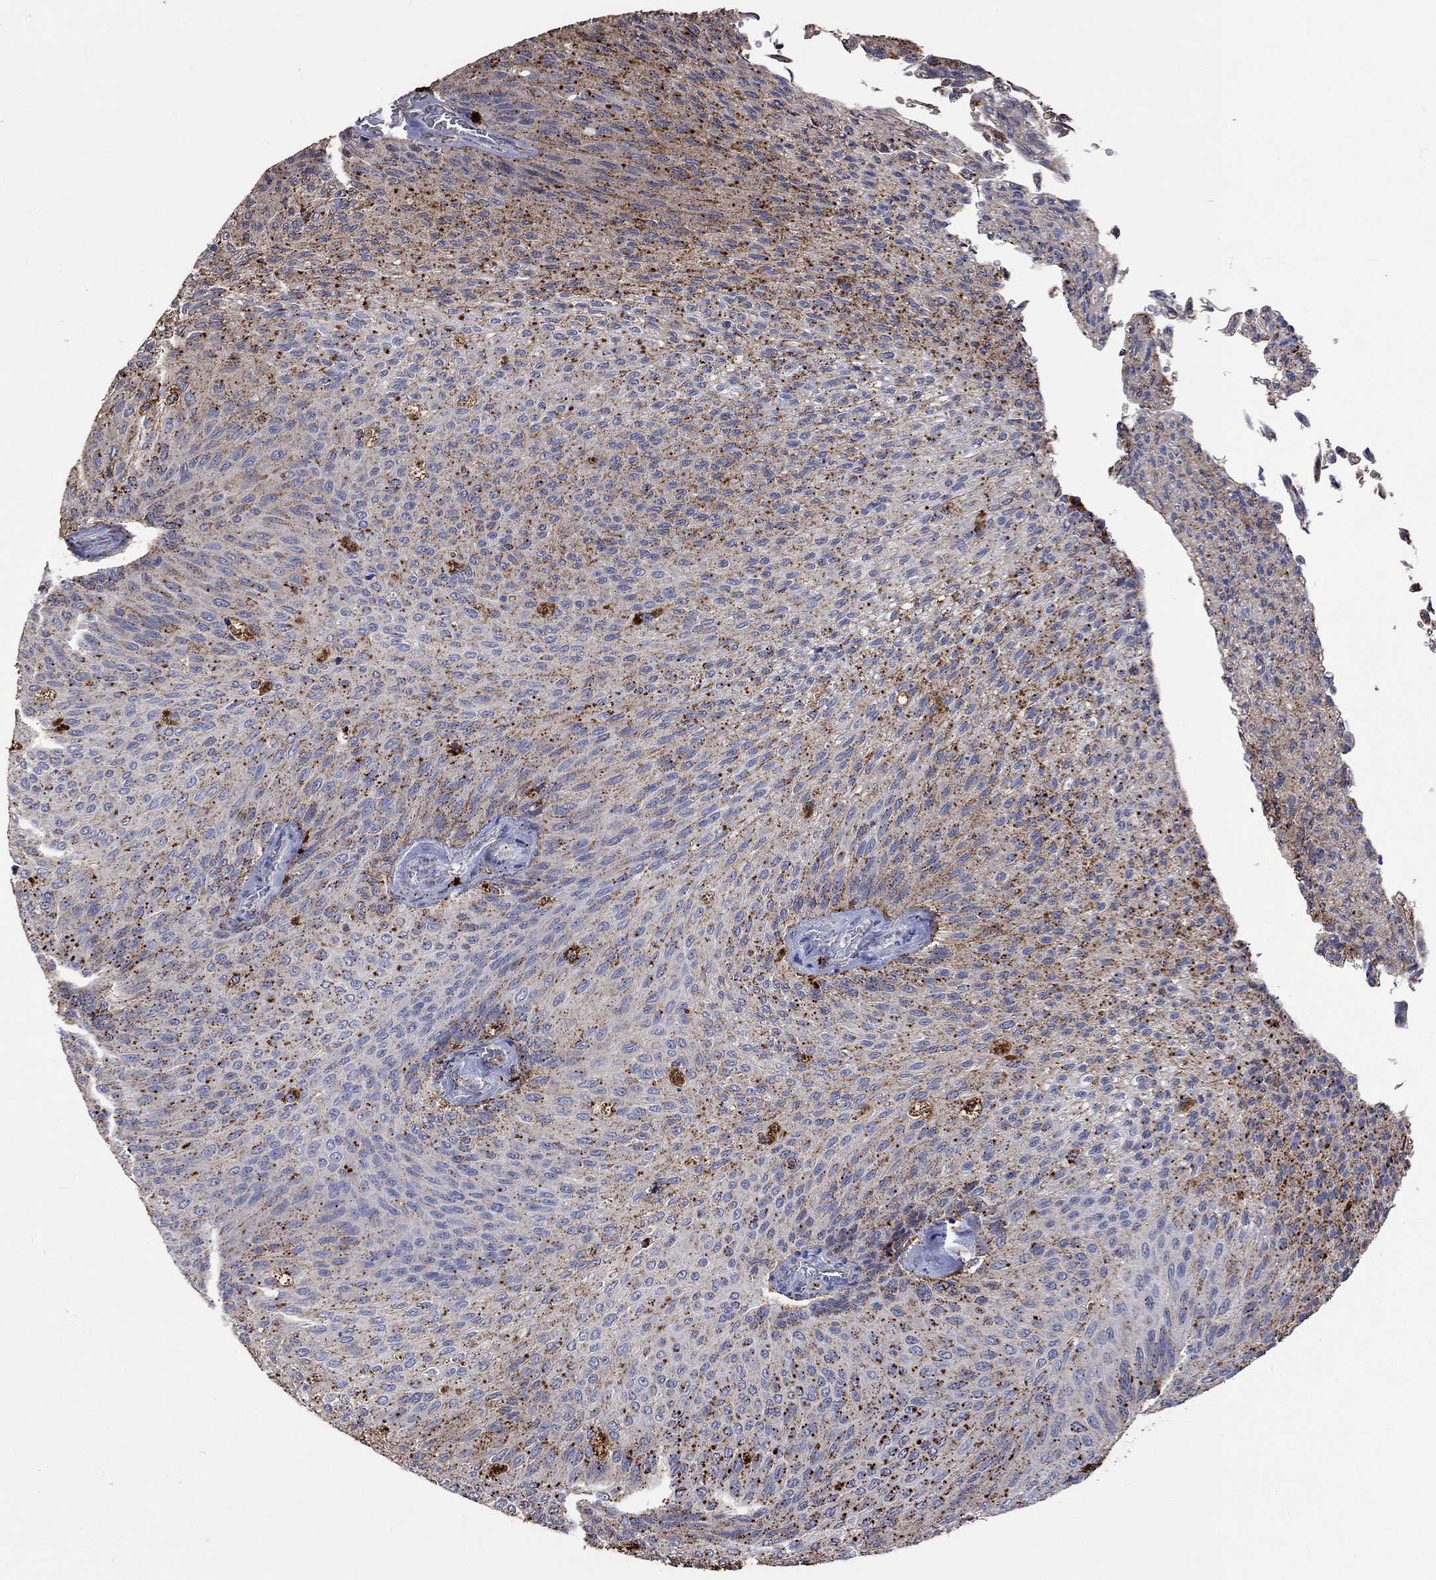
{"staining": {"intensity": "moderate", "quantity": "25%-75%", "location": "cytoplasmic/membranous"}, "tissue": "urothelial cancer", "cell_type": "Tumor cells", "image_type": "cancer", "snomed": [{"axis": "morphology", "description": "Urothelial carcinoma, Low grade"}, {"axis": "topography", "description": "Ureter, NOS"}, {"axis": "topography", "description": "Urinary bladder"}], "caption": "Urothelial cancer stained with a brown dye demonstrates moderate cytoplasmic/membranous positive staining in about 25%-75% of tumor cells.", "gene": "CTSB", "patient": {"sex": "male", "age": 78}}